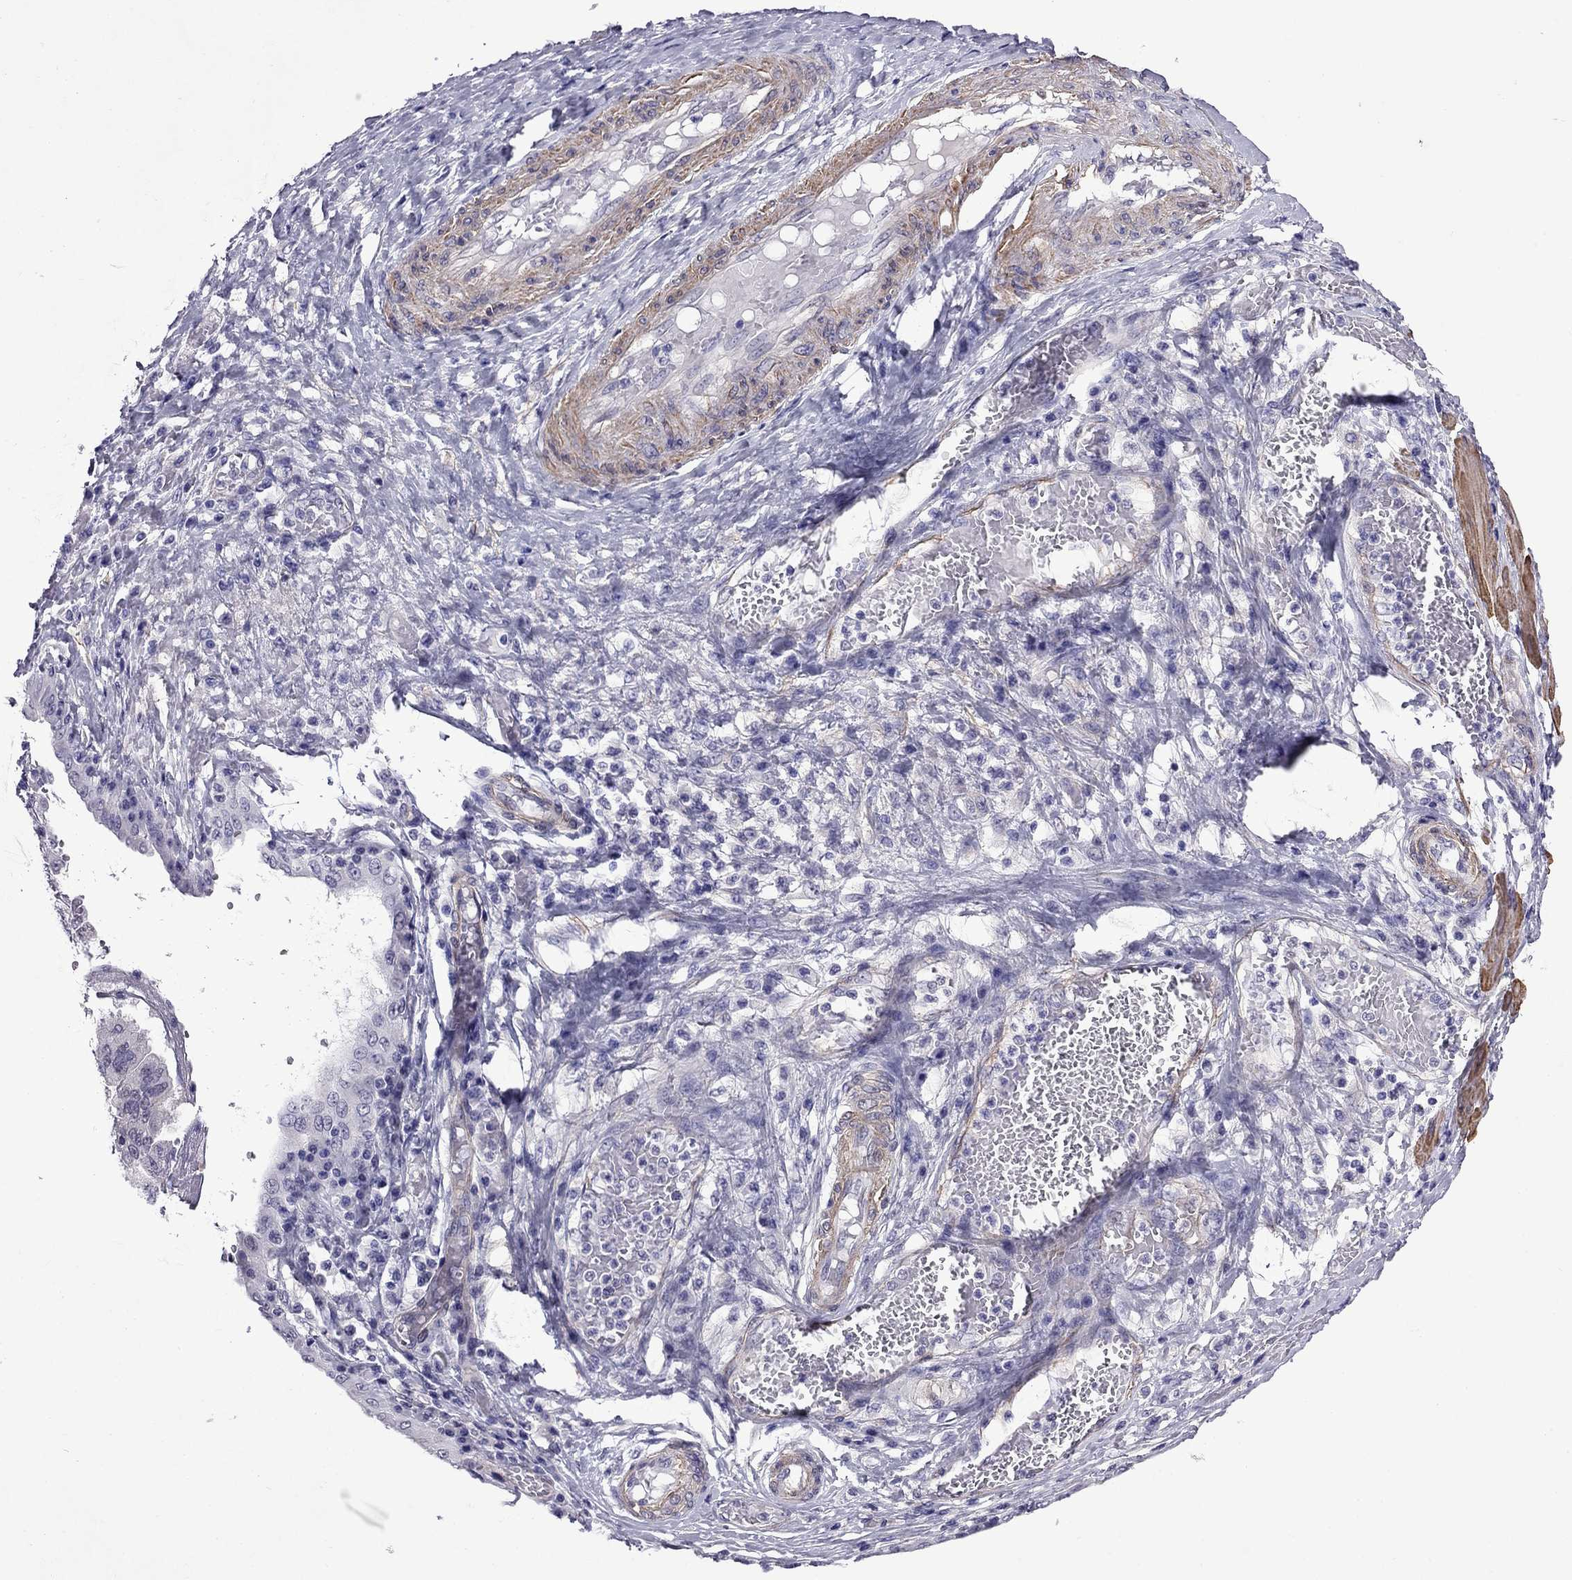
{"staining": {"intensity": "negative", "quantity": "none", "location": "none"}, "tissue": "ovarian cancer", "cell_type": "Tumor cells", "image_type": "cancer", "snomed": [{"axis": "morphology", "description": "Cystadenocarcinoma, serous, NOS"}, {"axis": "topography", "description": "Ovary"}], "caption": "This micrograph is of ovarian cancer stained with immunohistochemistry (IHC) to label a protein in brown with the nuclei are counter-stained blue. There is no positivity in tumor cells. (DAB (3,3'-diaminobenzidine) IHC, high magnification).", "gene": "CHRNA5", "patient": {"sex": "female", "age": 79}}